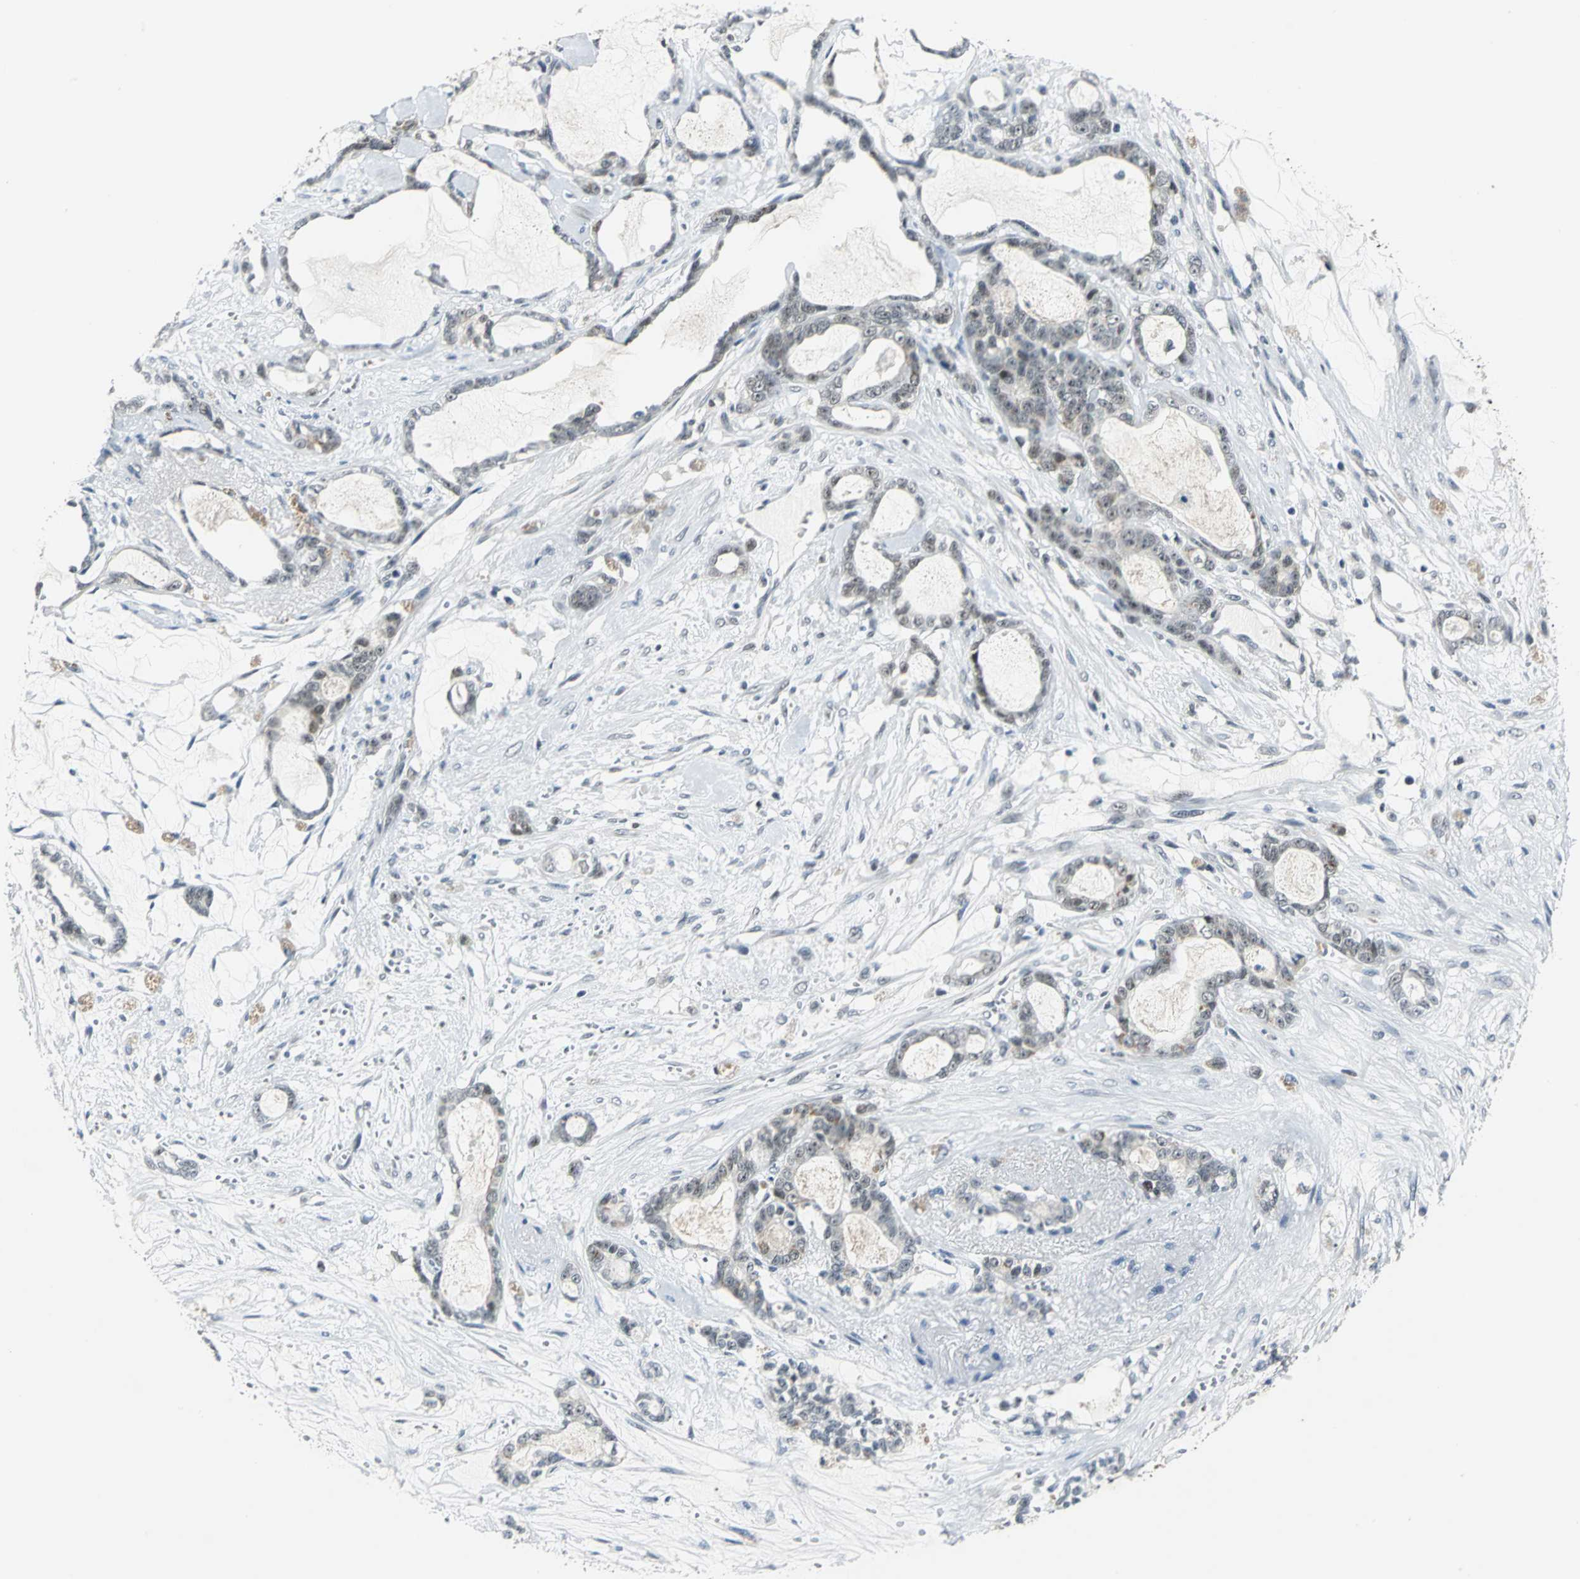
{"staining": {"intensity": "weak", "quantity": "<25%", "location": "nuclear"}, "tissue": "pancreatic cancer", "cell_type": "Tumor cells", "image_type": "cancer", "snomed": [{"axis": "morphology", "description": "Adenocarcinoma, NOS"}, {"axis": "topography", "description": "Pancreas"}], "caption": "Immunohistochemical staining of pancreatic cancer reveals no significant expression in tumor cells. (IHC, brightfield microscopy, high magnification).", "gene": "GLI3", "patient": {"sex": "female", "age": 73}}